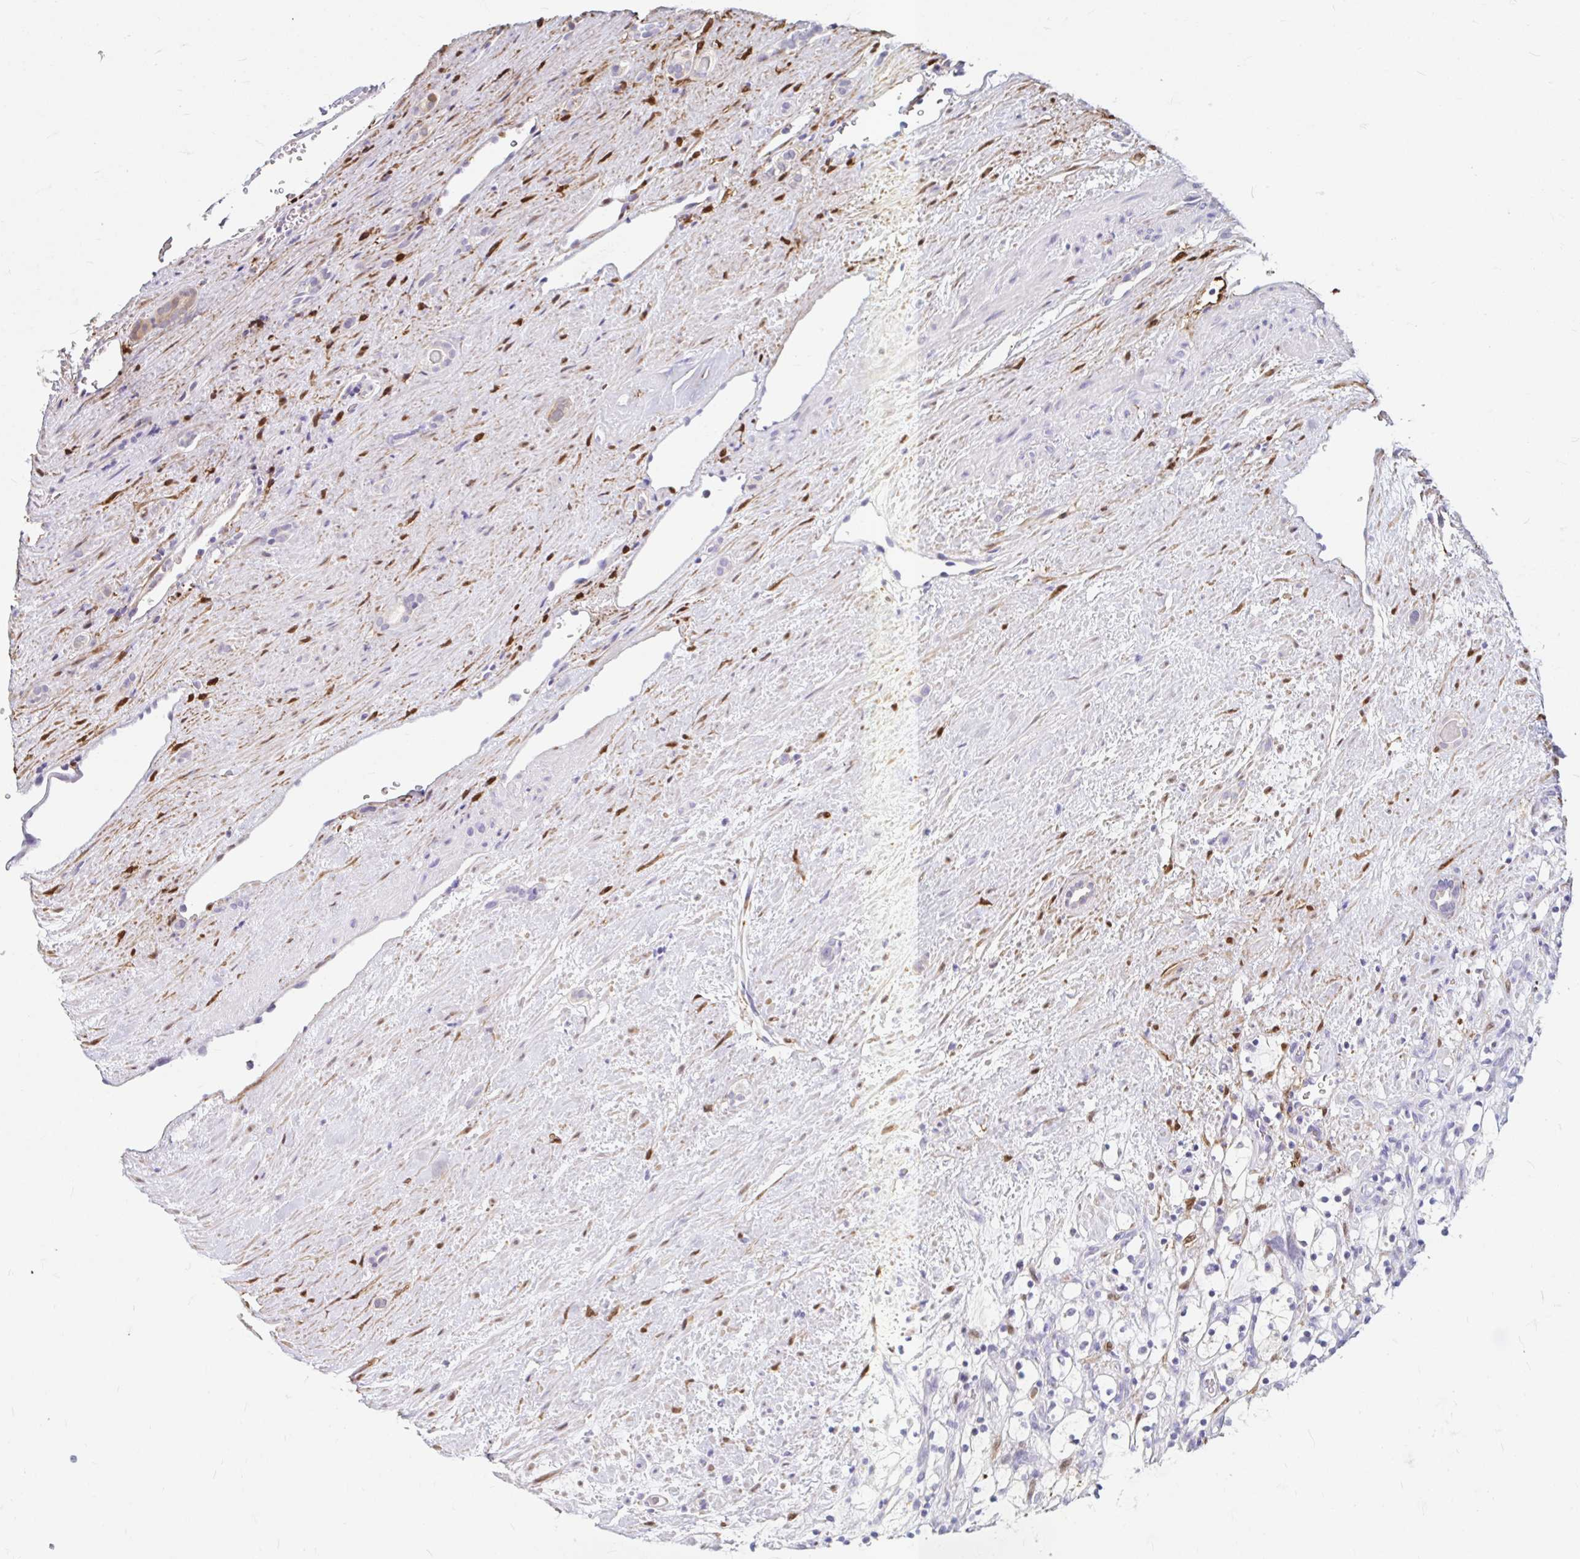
{"staining": {"intensity": "negative", "quantity": "none", "location": "none"}, "tissue": "renal cancer", "cell_type": "Tumor cells", "image_type": "cancer", "snomed": [{"axis": "morphology", "description": "Adenocarcinoma, NOS"}, {"axis": "topography", "description": "Kidney"}], "caption": "An immunohistochemistry (IHC) image of renal adenocarcinoma is shown. There is no staining in tumor cells of renal adenocarcinoma. (Immunohistochemistry, brightfield microscopy, high magnification).", "gene": "ADH1A", "patient": {"sex": "female", "age": 69}}